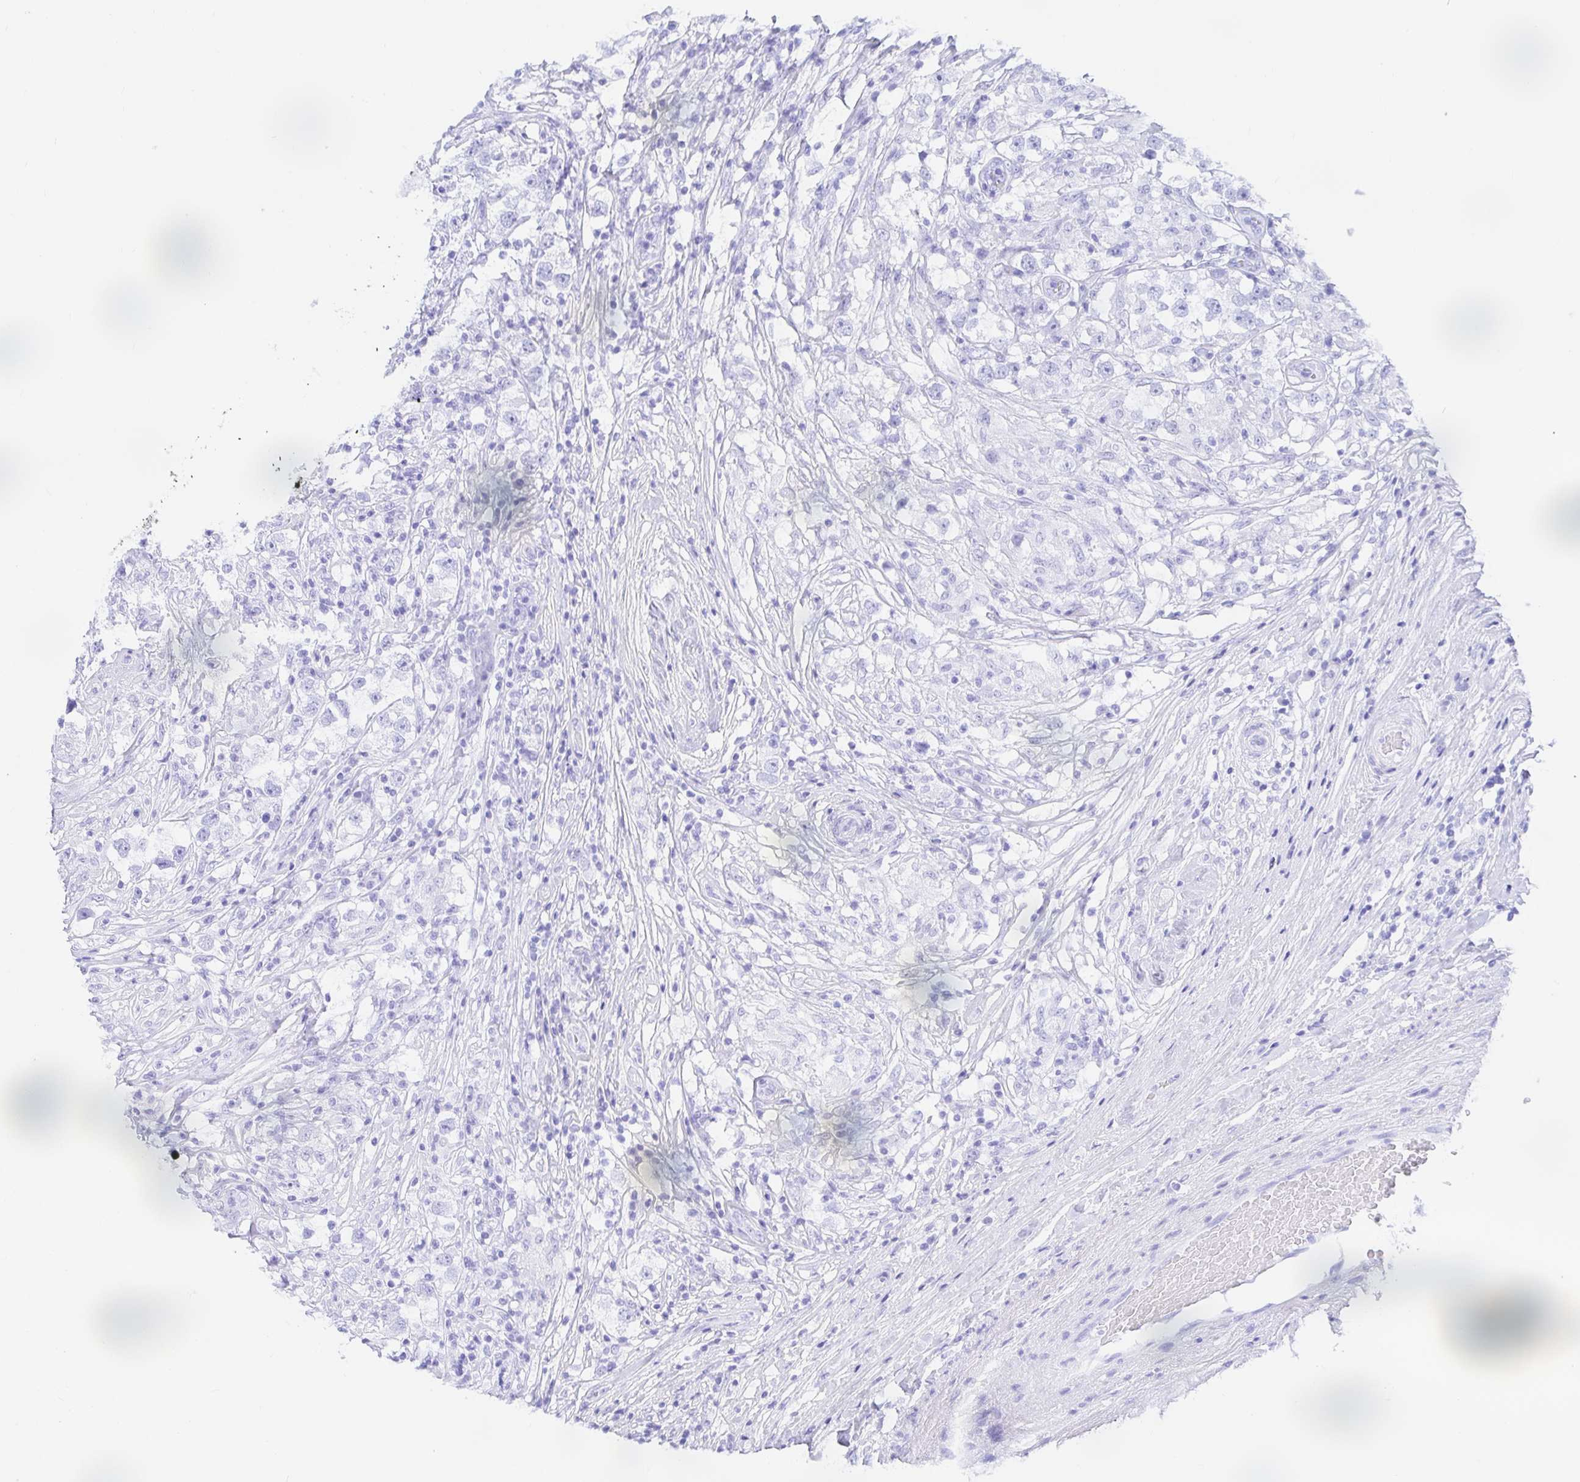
{"staining": {"intensity": "negative", "quantity": "none", "location": "none"}, "tissue": "testis cancer", "cell_type": "Tumor cells", "image_type": "cancer", "snomed": [{"axis": "morphology", "description": "Seminoma, NOS"}, {"axis": "topography", "description": "Testis"}], "caption": "Tumor cells are negative for brown protein staining in testis cancer.", "gene": "EZHIP", "patient": {"sex": "male", "age": 46}}